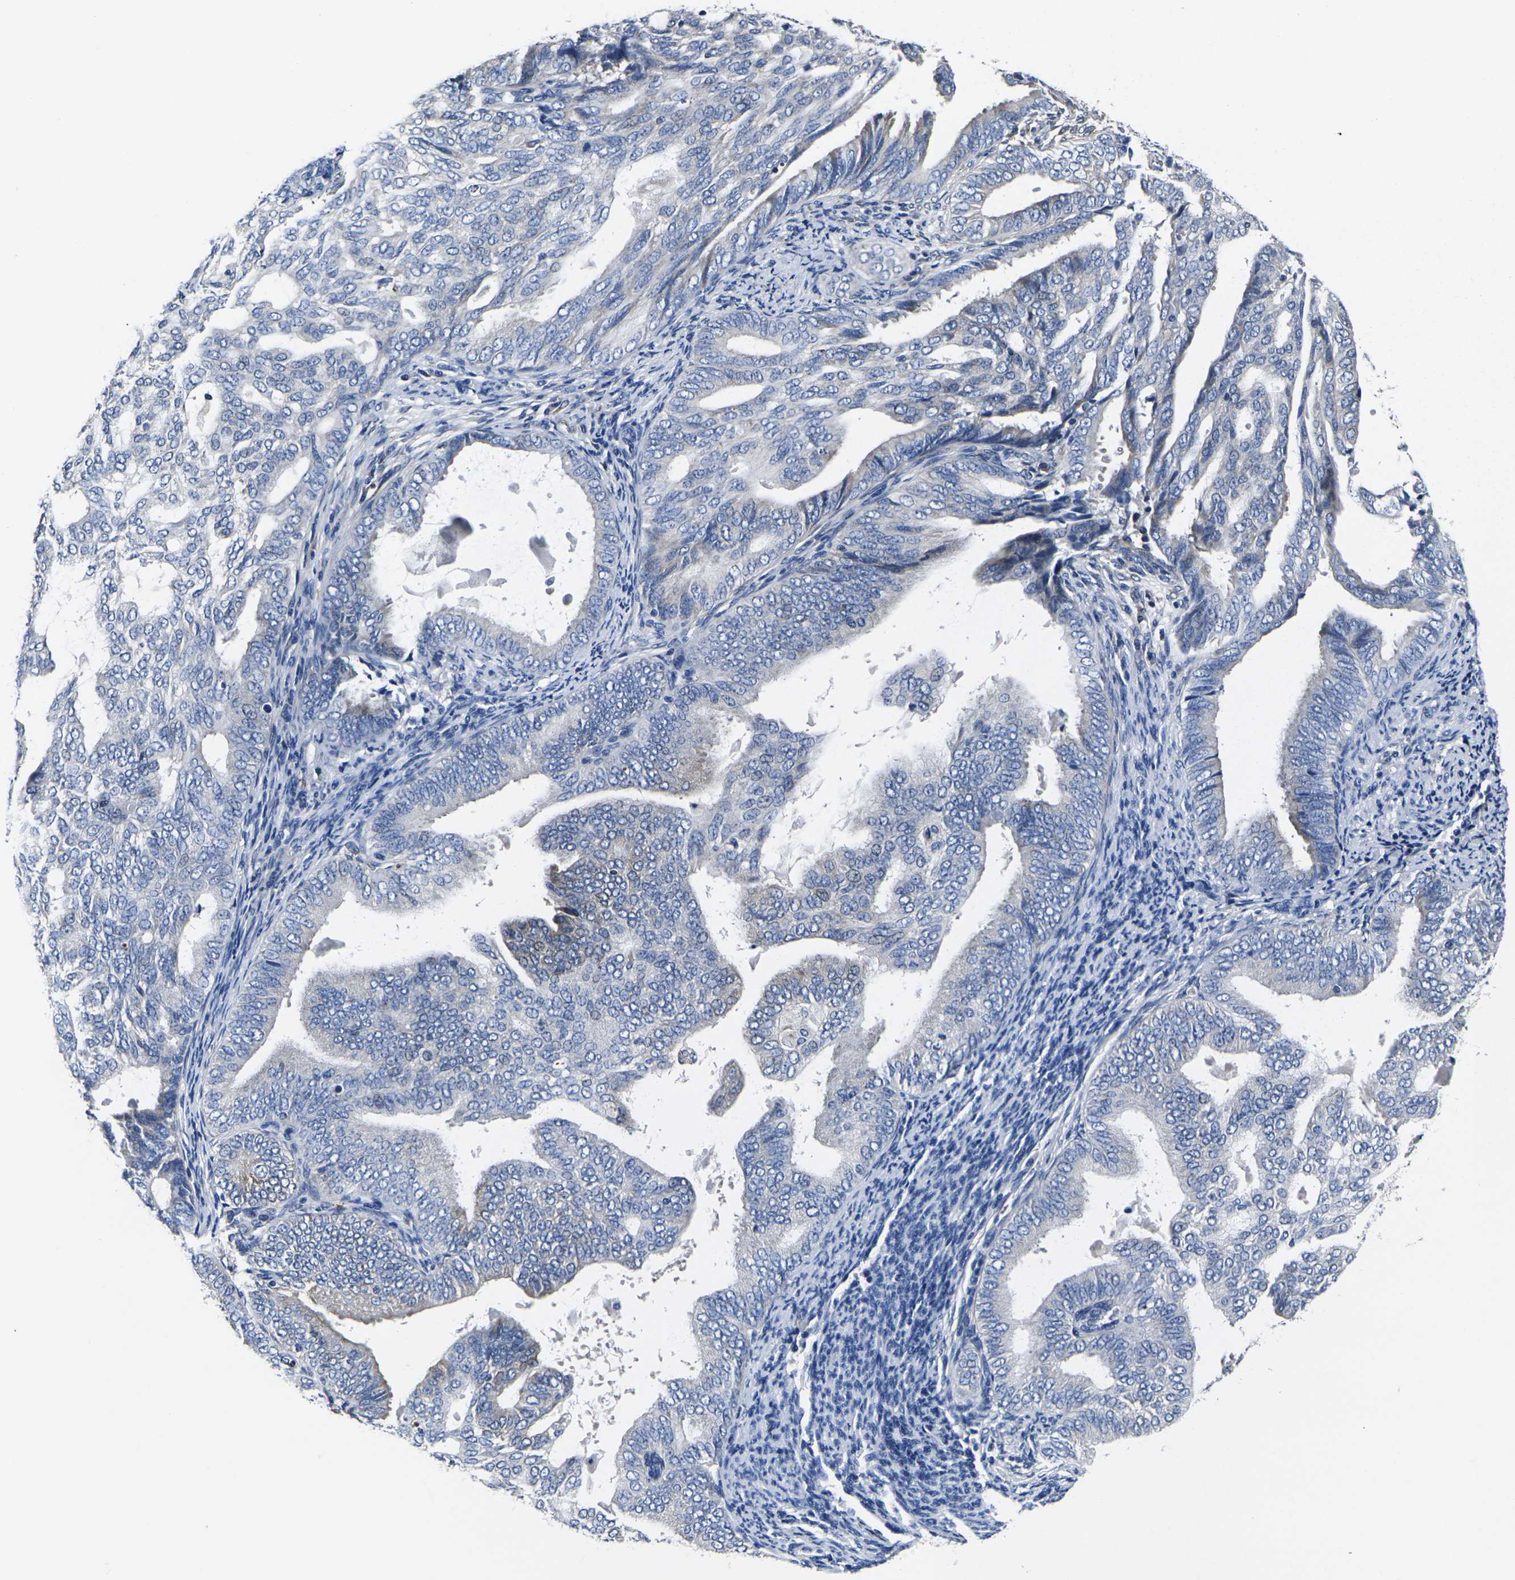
{"staining": {"intensity": "negative", "quantity": "none", "location": "none"}, "tissue": "endometrial cancer", "cell_type": "Tumor cells", "image_type": "cancer", "snomed": [{"axis": "morphology", "description": "Adenocarcinoma, NOS"}, {"axis": "topography", "description": "Endometrium"}], "caption": "Adenocarcinoma (endometrial) was stained to show a protein in brown. There is no significant expression in tumor cells.", "gene": "CYP2C8", "patient": {"sex": "female", "age": 58}}